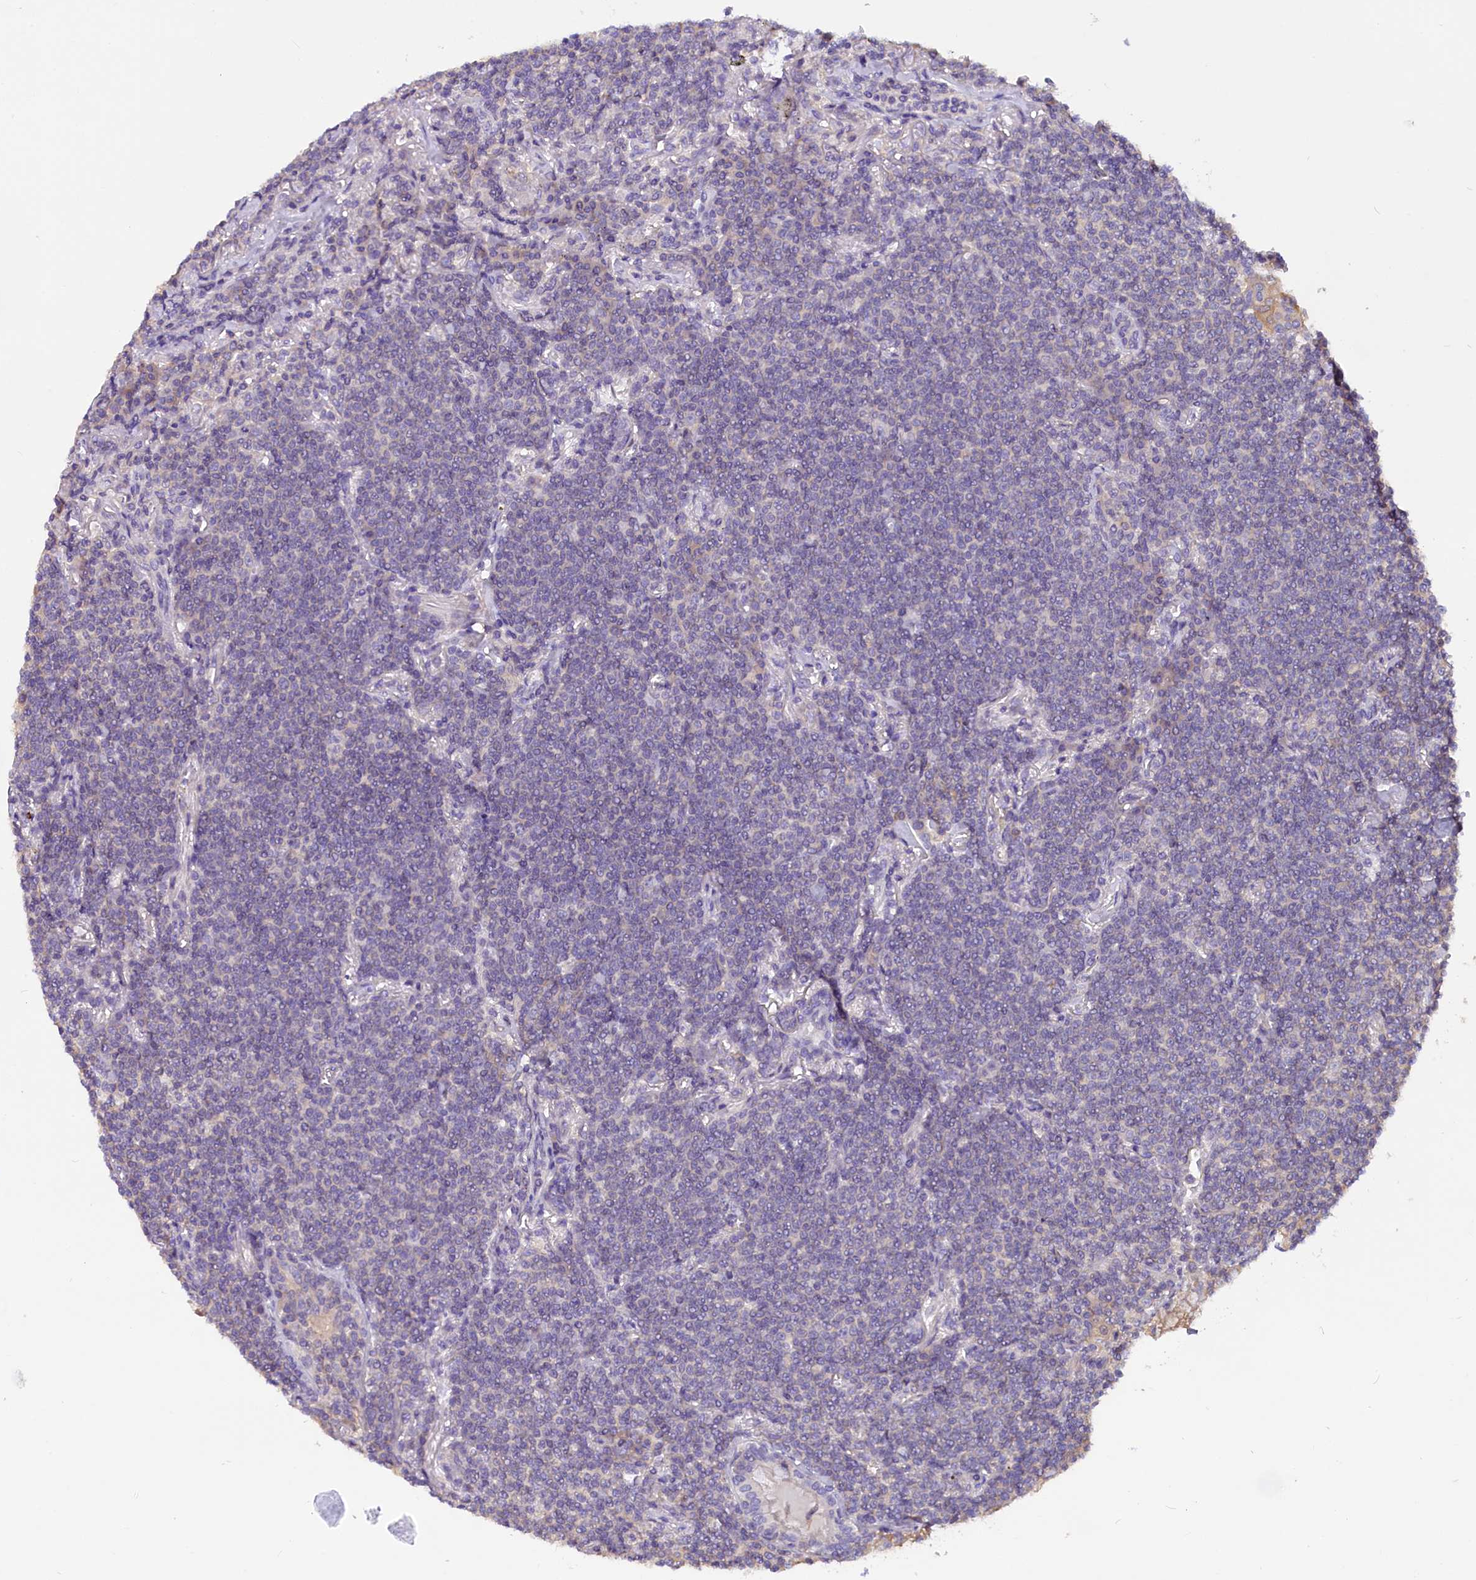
{"staining": {"intensity": "negative", "quantity": "none", "location": "none"}, "tissue": "lymphoma", "cell_type": "Tumor cells", "image_type": "cancer", "snomed": [{"axis": "morphology", "description": "Malignant lymphoma, non-Hodgkin's type, Low grade"}, {"axis": "topography", "description": "Lung"}], "caption": "Tumor cells are negative for brown protein staining in low-grade malignant lymphoma, non-Hodgkin's type.", "gene": "AP3B2", "patient": {"sex": "female", "age": 71}}